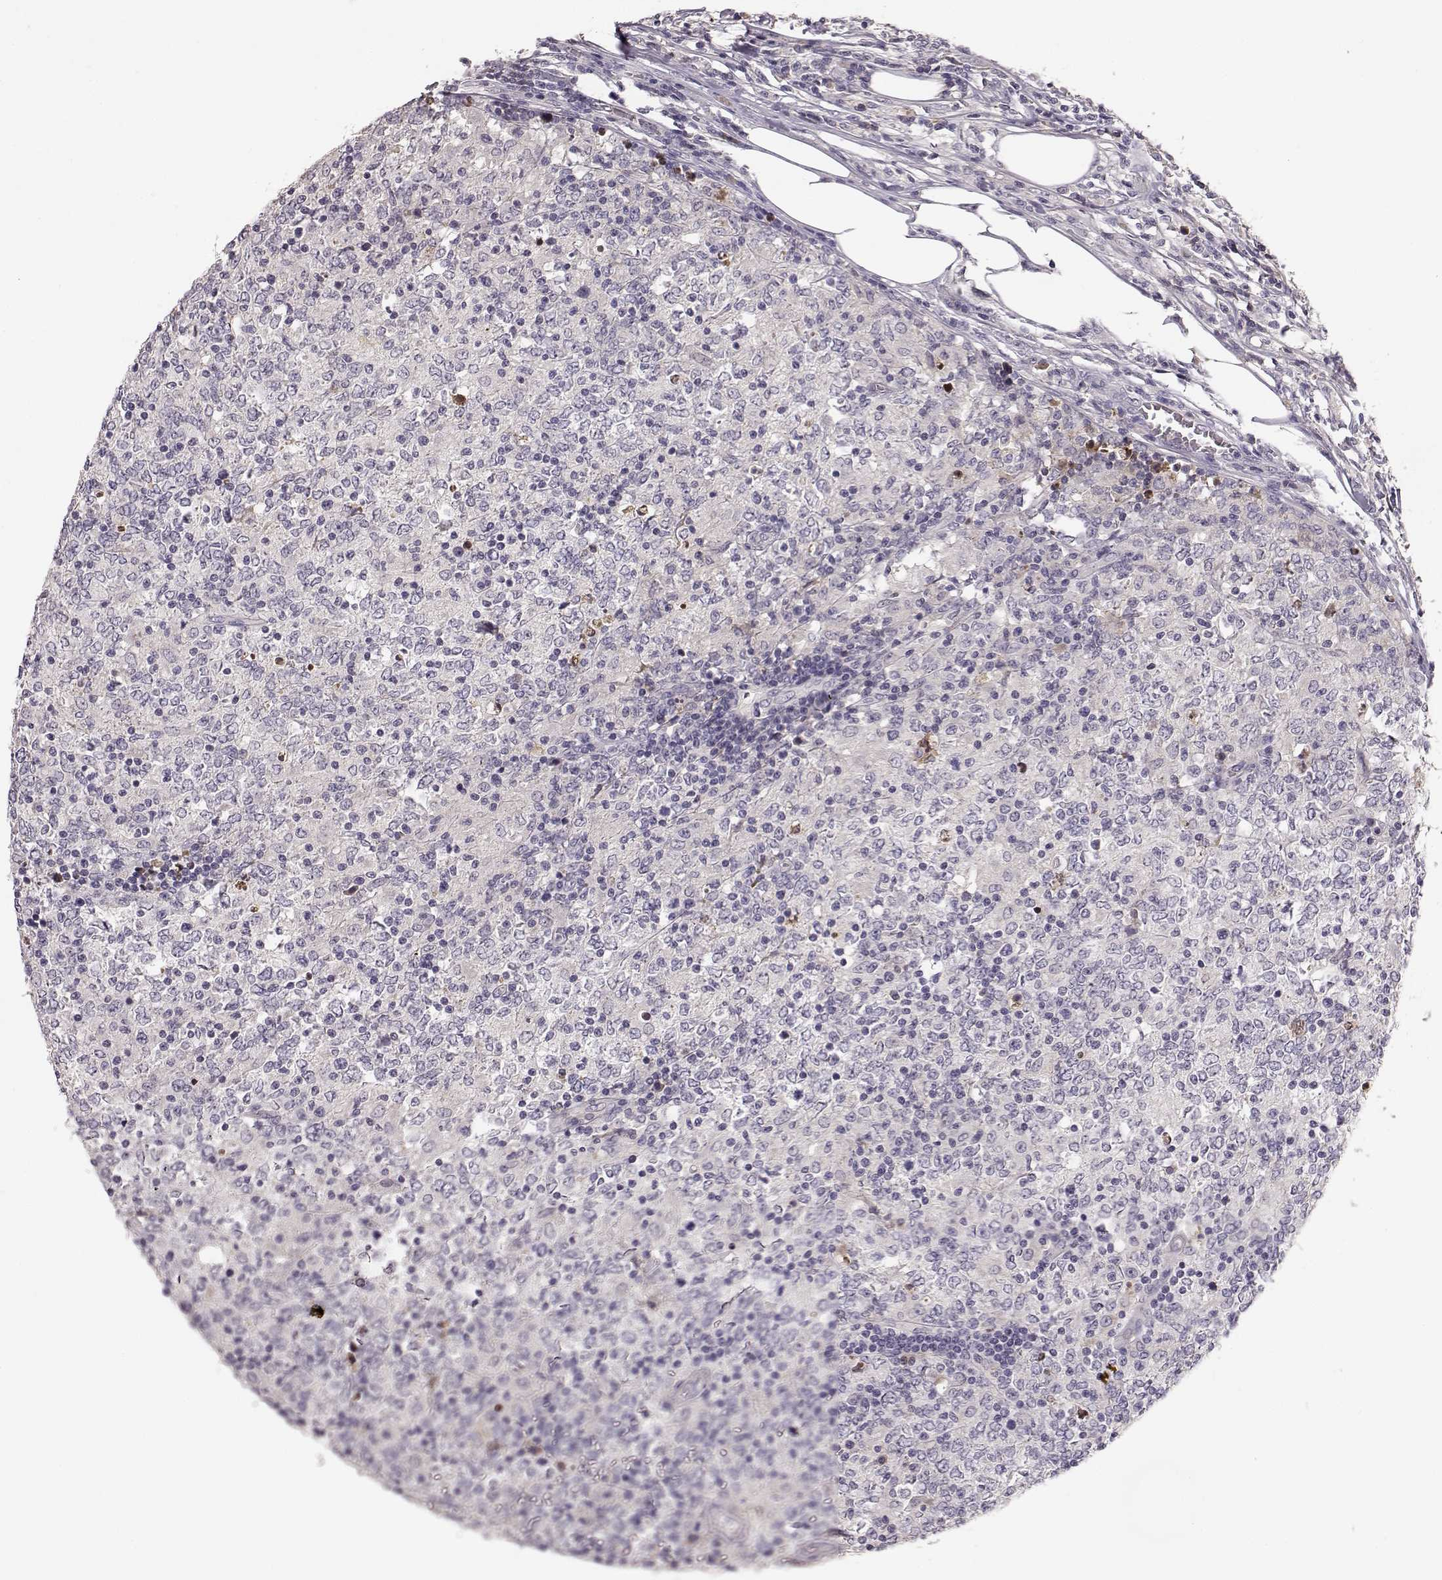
{"staining": {"intensity": "negative", "quantity": "none", "location": "none"}, "tissue": "lymphoma", "cell_type": "Tumor cells", "image_type": "cancer", "snomed": [{"axis": "morphology", "description": "Malignant lymphoma, non-Hodgkin's type, High grade"}, {"axis": "topography", "description": "Lymph node"}], "caption": "A photomicrograph of high-grade malignant lymphoma, non-Hodgkin's type stained for a protein reveals no brown staining in tumor cells.", "gene": "YJEFN3", "patient": {"sex": "female", "age": 84}}